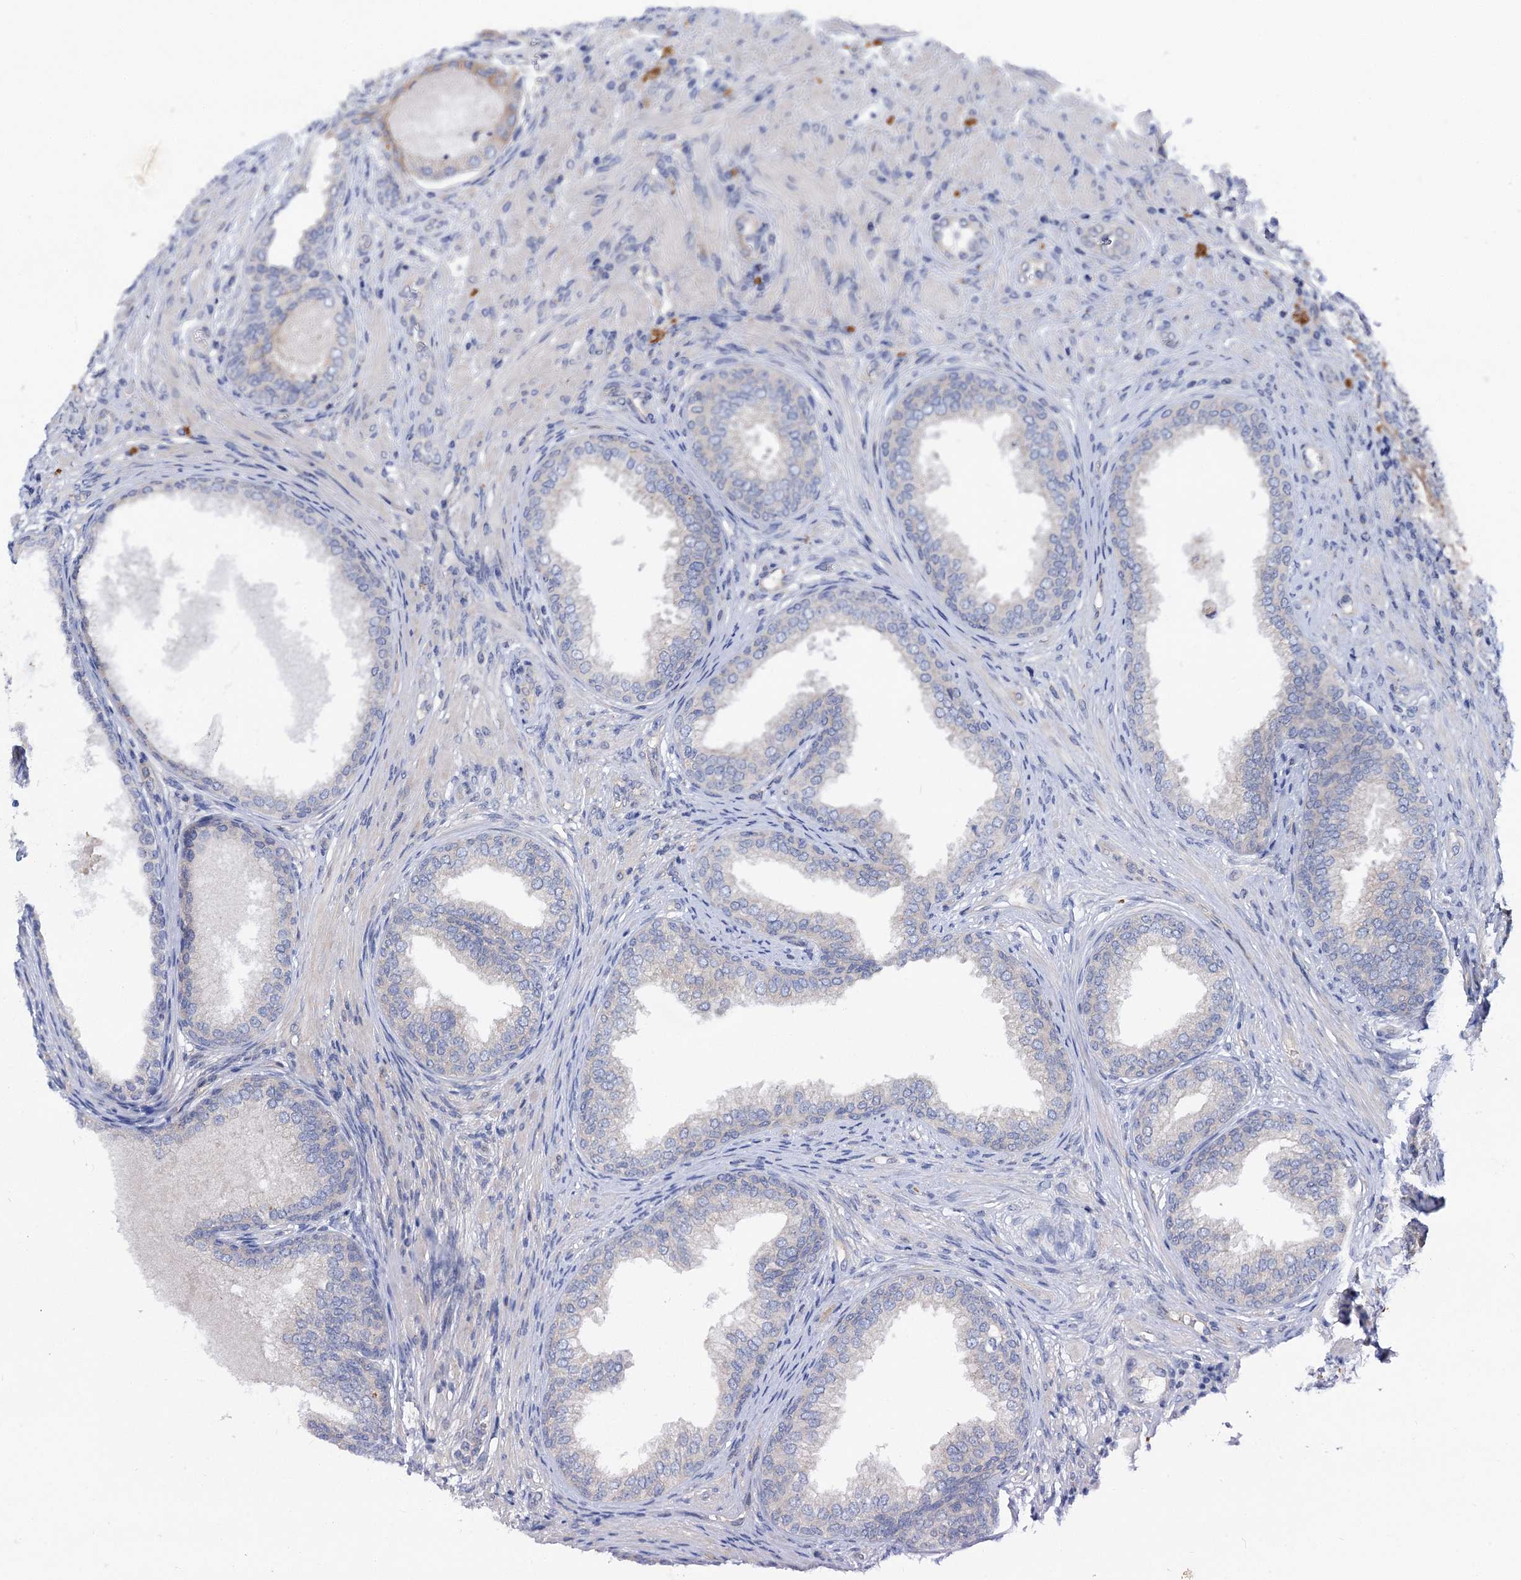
{"staining": {"intensity": "negative", "quantity": "none", "location": "none"}, "tissue": "prostate", "cell_type": "Glandular cells", "image_type": "normal", "snomed": [{"axis": "morphology", "description": "Normal tissue, NOS"}, {"axis": "topography", "description": "Prostate"}], "caption": "Immunohistochemical staining of normal prostate exhibits no significant staining in glandular cells.", "gene": "TRIM55", "patient": {"sex": "male", "age": 76}}